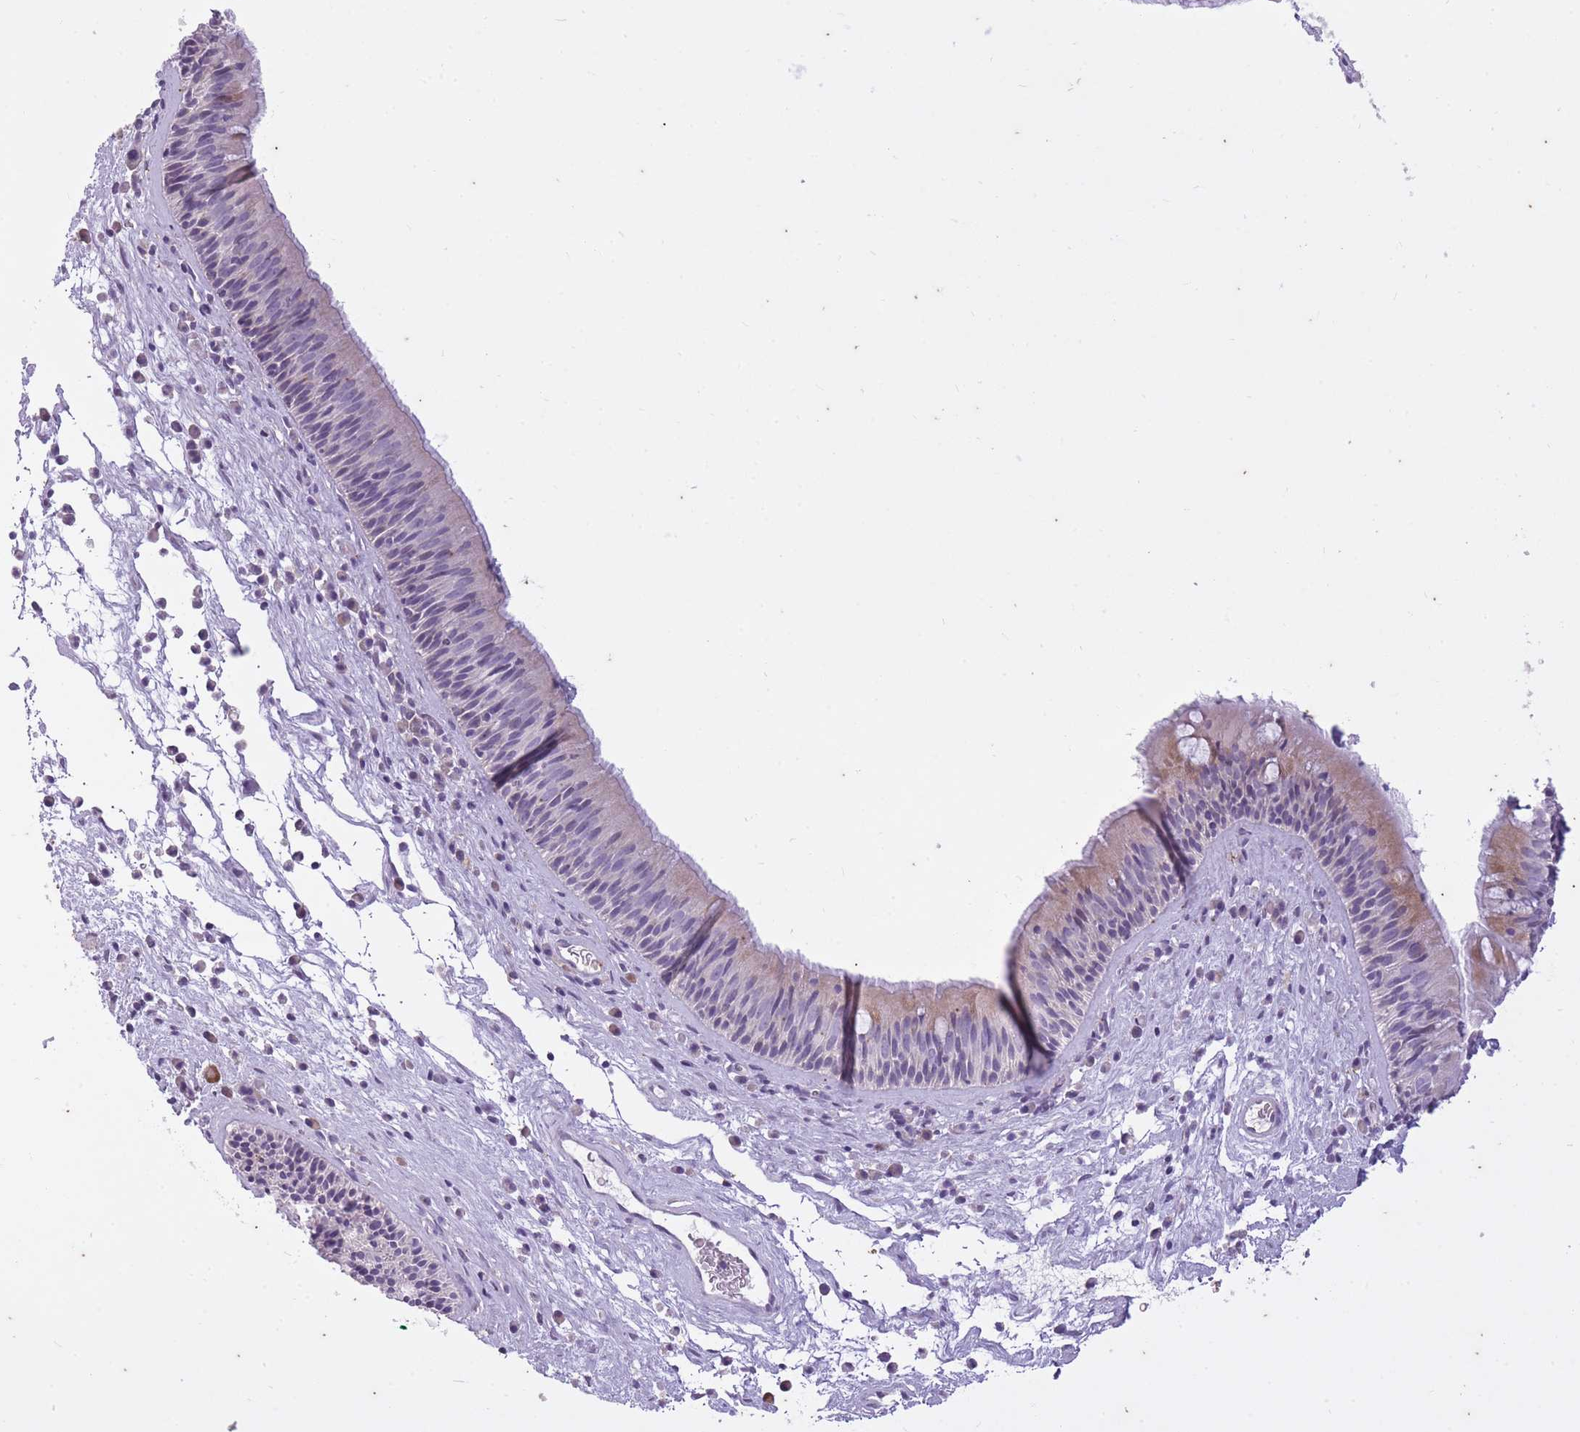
{"staining": {"intensity": "weak", "quantity": "<25%", "location": "cytoplasmic/membranous"}, "tissue": "nasopharynx", "cell_type": "Respiratory epithelial cells", "image_type": "normal", "snomed": [{"axis": "morphology", "description": "Normal tissue, NOS"}, {"axis": "topography", "description": "Nasopharynx"}], "caption": "A histopathology image of nasopharynx stained for a protein displays no brown staining in respiratory epithelial cells.", "gene": "CNTNAP3B", "patient": {"sex": "male", "age": 63}}